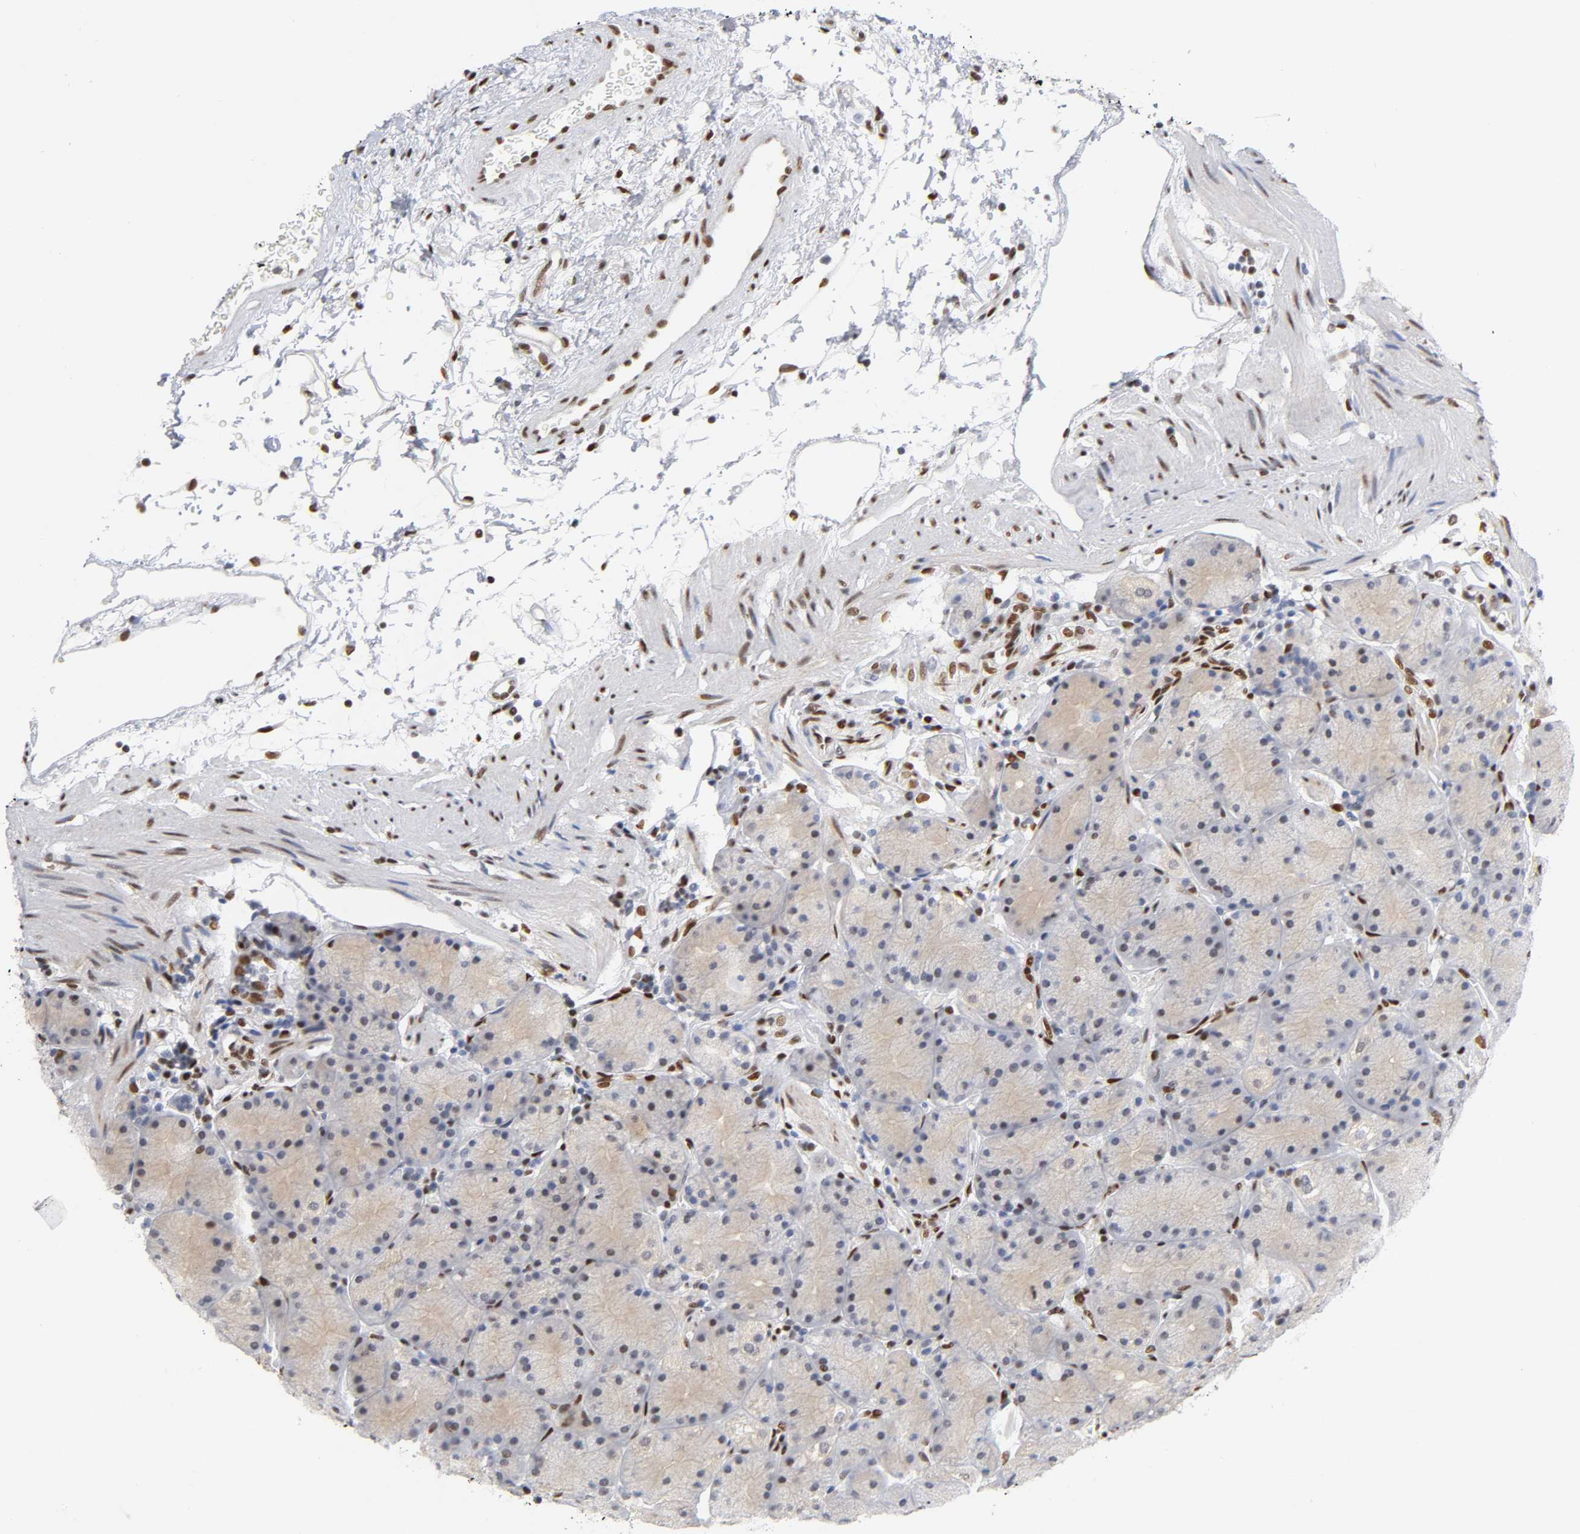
{"staining": {"intensity": "strong", "quantity": "25%-75%", "location": "nuclear"}, "tissue": "stomach", "cell_type": "Glandular cells", "image_type": "normal", "snomed": [{"axis": "morphology", "description": "Normal tissue, NOS"}, {"axis": "topography", "description": "Stomach, upper"}, {"axis": "topography", "description": "Stomach"}], "caption": "About 25%-75% of glandular cells in unremarkable human stomach demonstrate strong nuclear protein expression as visualized by brown immunohistochemical staining.", "gene": "NR3C1", "patient": {"sex": "male", "age": 76}}